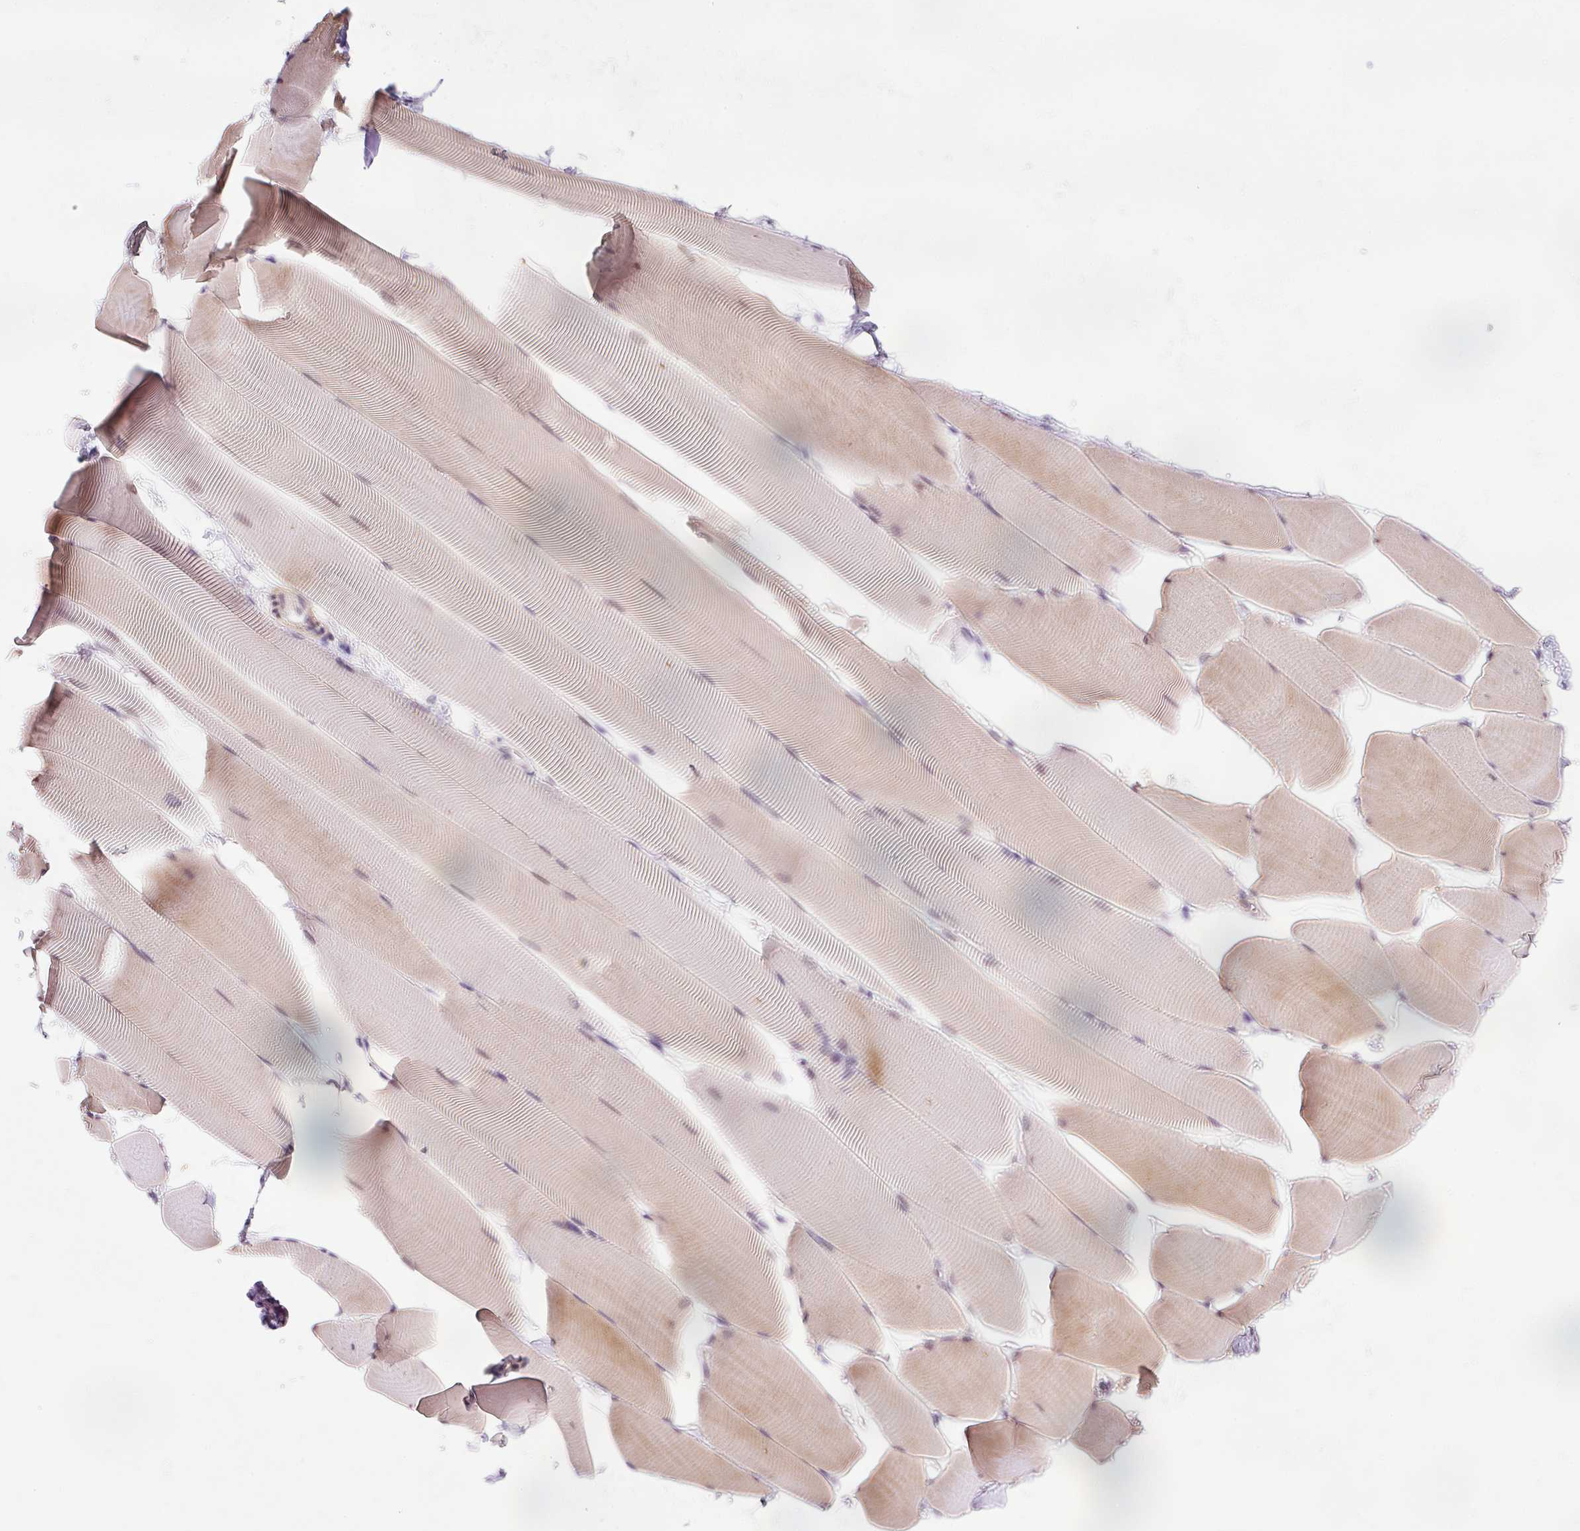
{"staining": {"intensity": "weak", "quantity": ">75%", "location": "cytoplasmic/membranous,nuclear"}, "tissue": "skeletal muscle", "cell_type": "Myocytes", "image_type": "normal", "snomed": [{"axis": "morphology", "description": "Normal tissue, NOS"}, {"axis": "topography", "description": "Skeletal muscle"}], "caption": "Immunohistochemistry (DAB (3,3'-diaminobenzidine)) staining of normal skeletal muscle exhibits weak cytoplasmic/membranous,nuclear protein expression in about >75% of myocytes. Nuclei are stained in blue.", "gene": "ZNF610", "patient": {"sex": "male", "age": 25}}